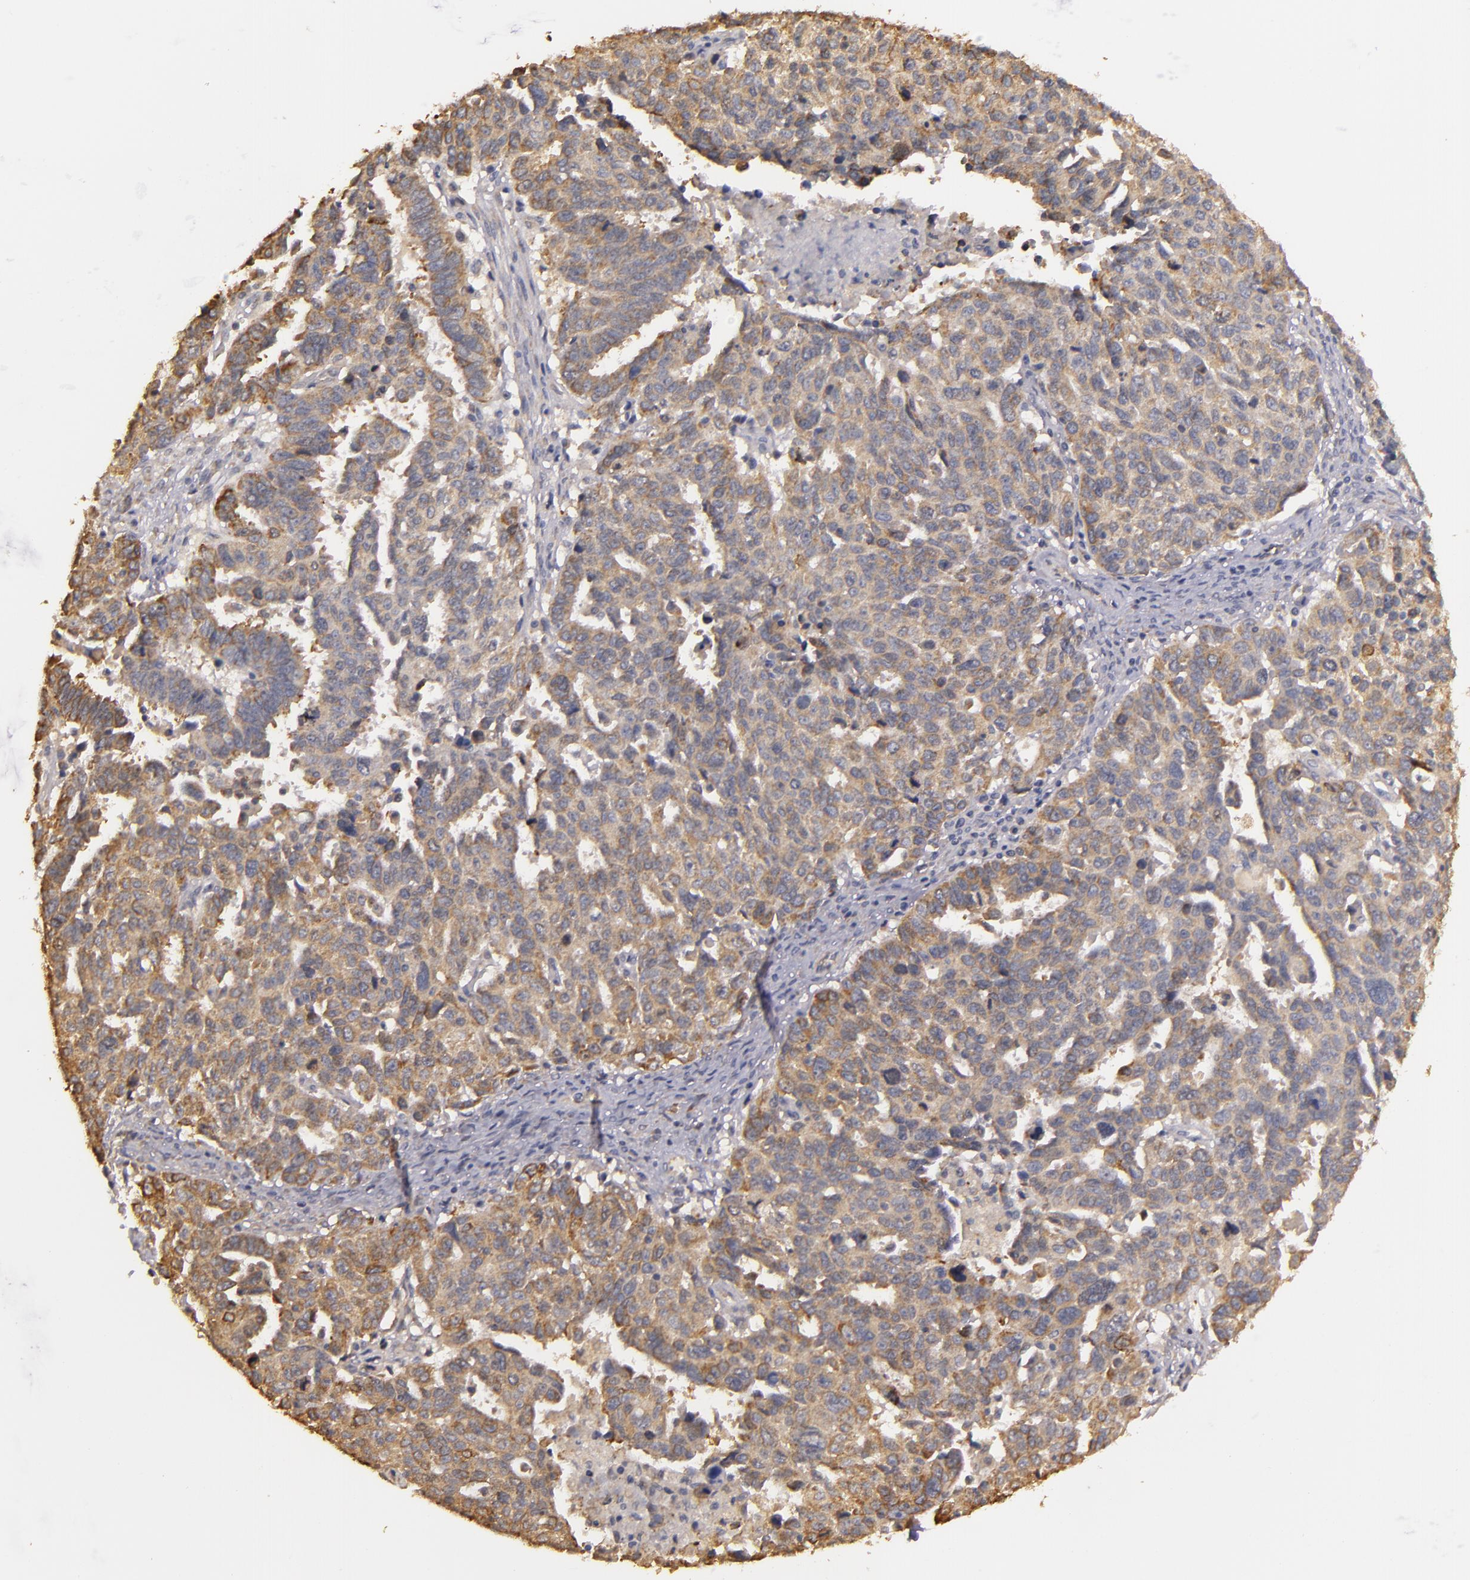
{"staining": {"intensity": "moderate", "quantity": ">75%", "location": "cytoplasmic/membranous"}, "tissue": "ovarian cancer", "cell_type": "Tumor cells", "image_type": "cancer", "snomed": [{"axis": "morphology", "description": "Carcinoma, endometroid"}, {"axis": "morphology", "description": "Cystadenocarcinoma, serous, NOS"}, {"axis": "topography", "description": "Ovary"}], "caption": "Ovarian serous cystadenocarcinoma stained with a protein marker reveals moderate staining in tumor cells.", "gene": "SYTL4", "patient": {"sex": "female", "age": 45}}